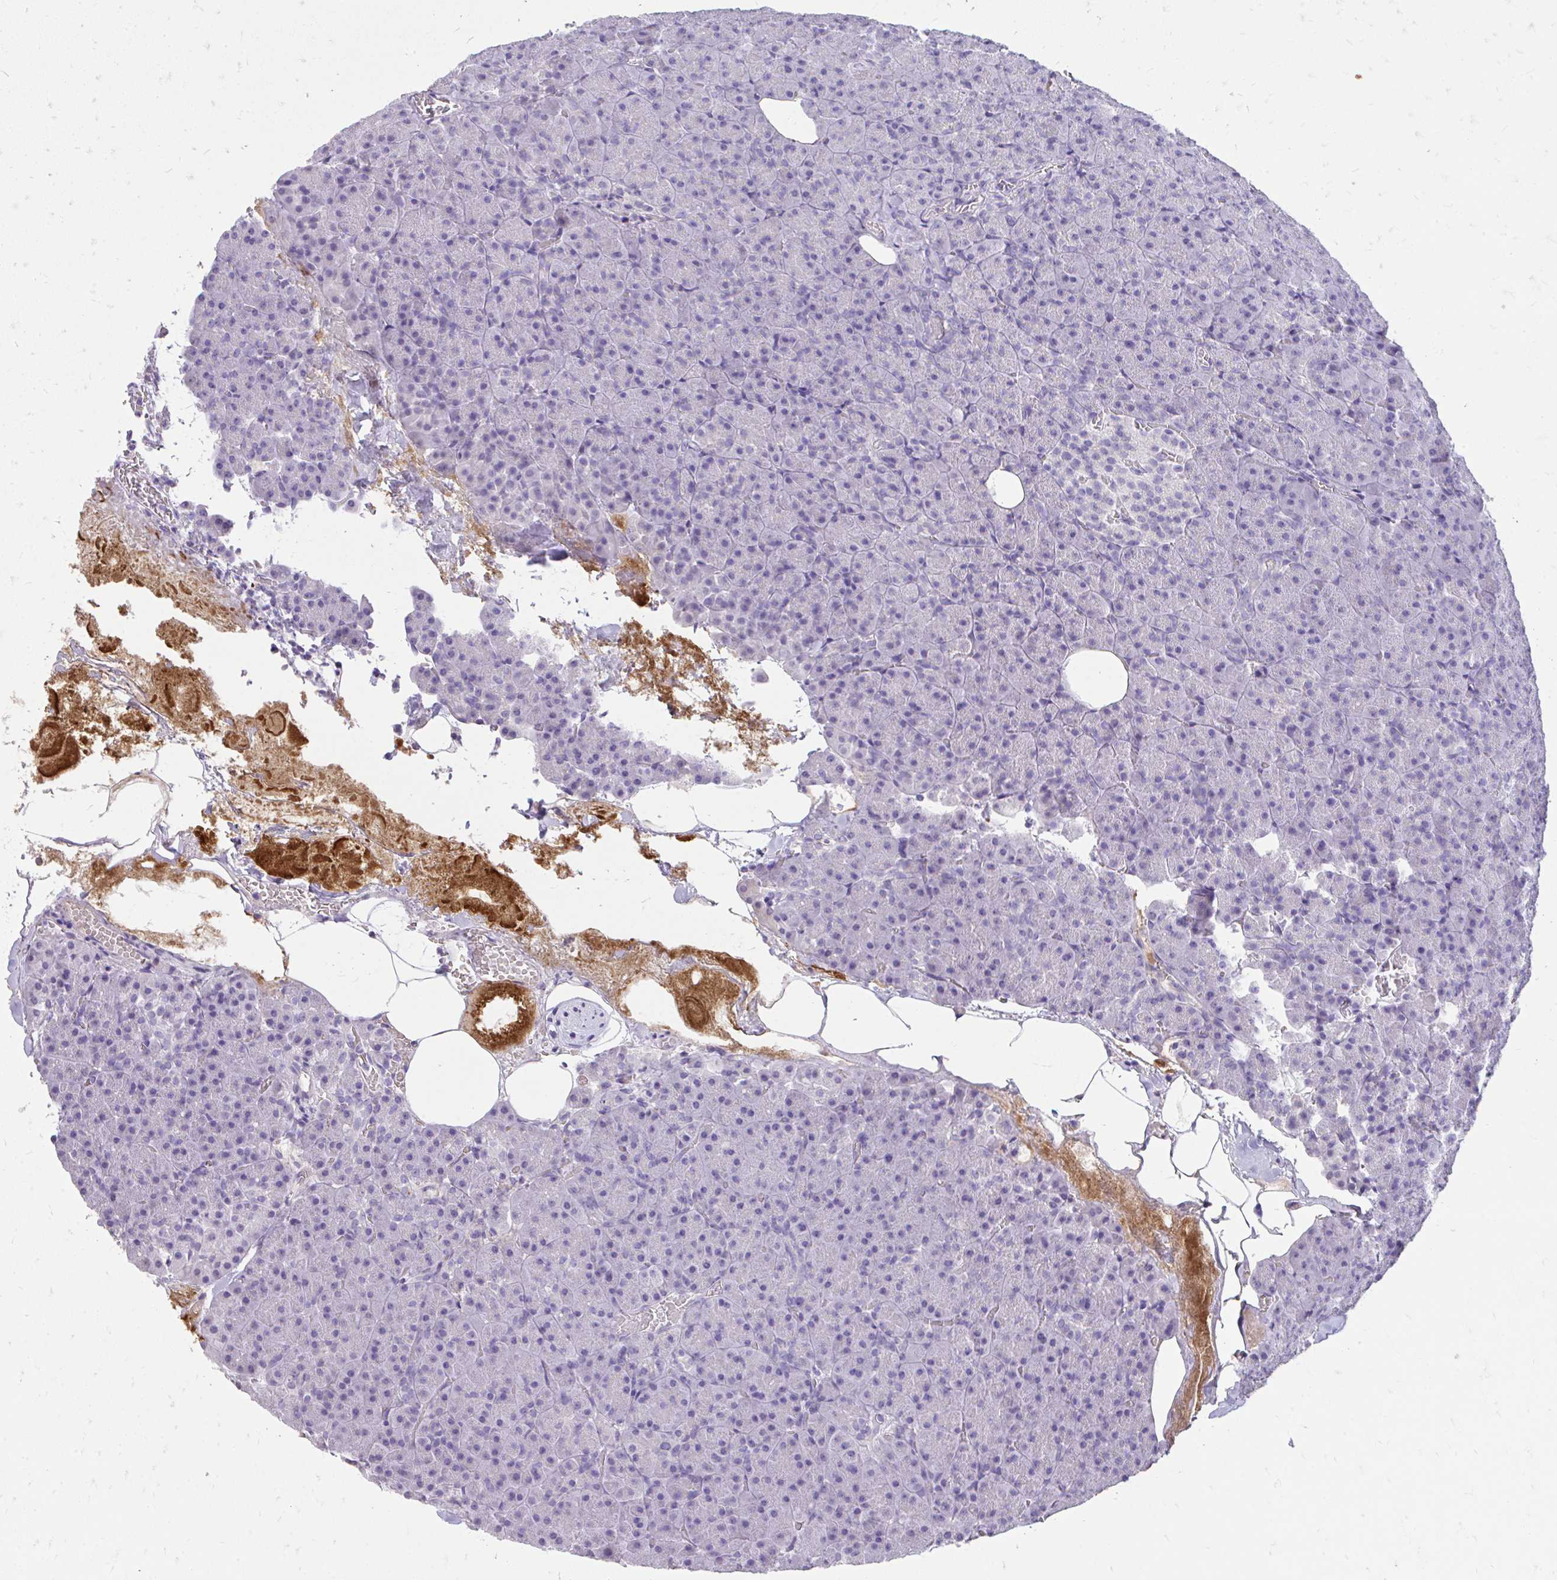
{"staining": {"intensity": "negative", "quantity": "none", "location": "none"}, "tissue": "pancreas", "cell_type": "Exocrine glandular cells", "image_type": "normal", "snomed": [{"axis": "morphology", "description": "Normal tissue, NOS"}, {"axis": "topography", "description": "Pancreas"}], "caption": "Histopathology image shows no significant protein positivity in exocrine glandular cells of normal pancreas.", "gene": "CFH", "patient": {"sex": "female", "age": 74}}